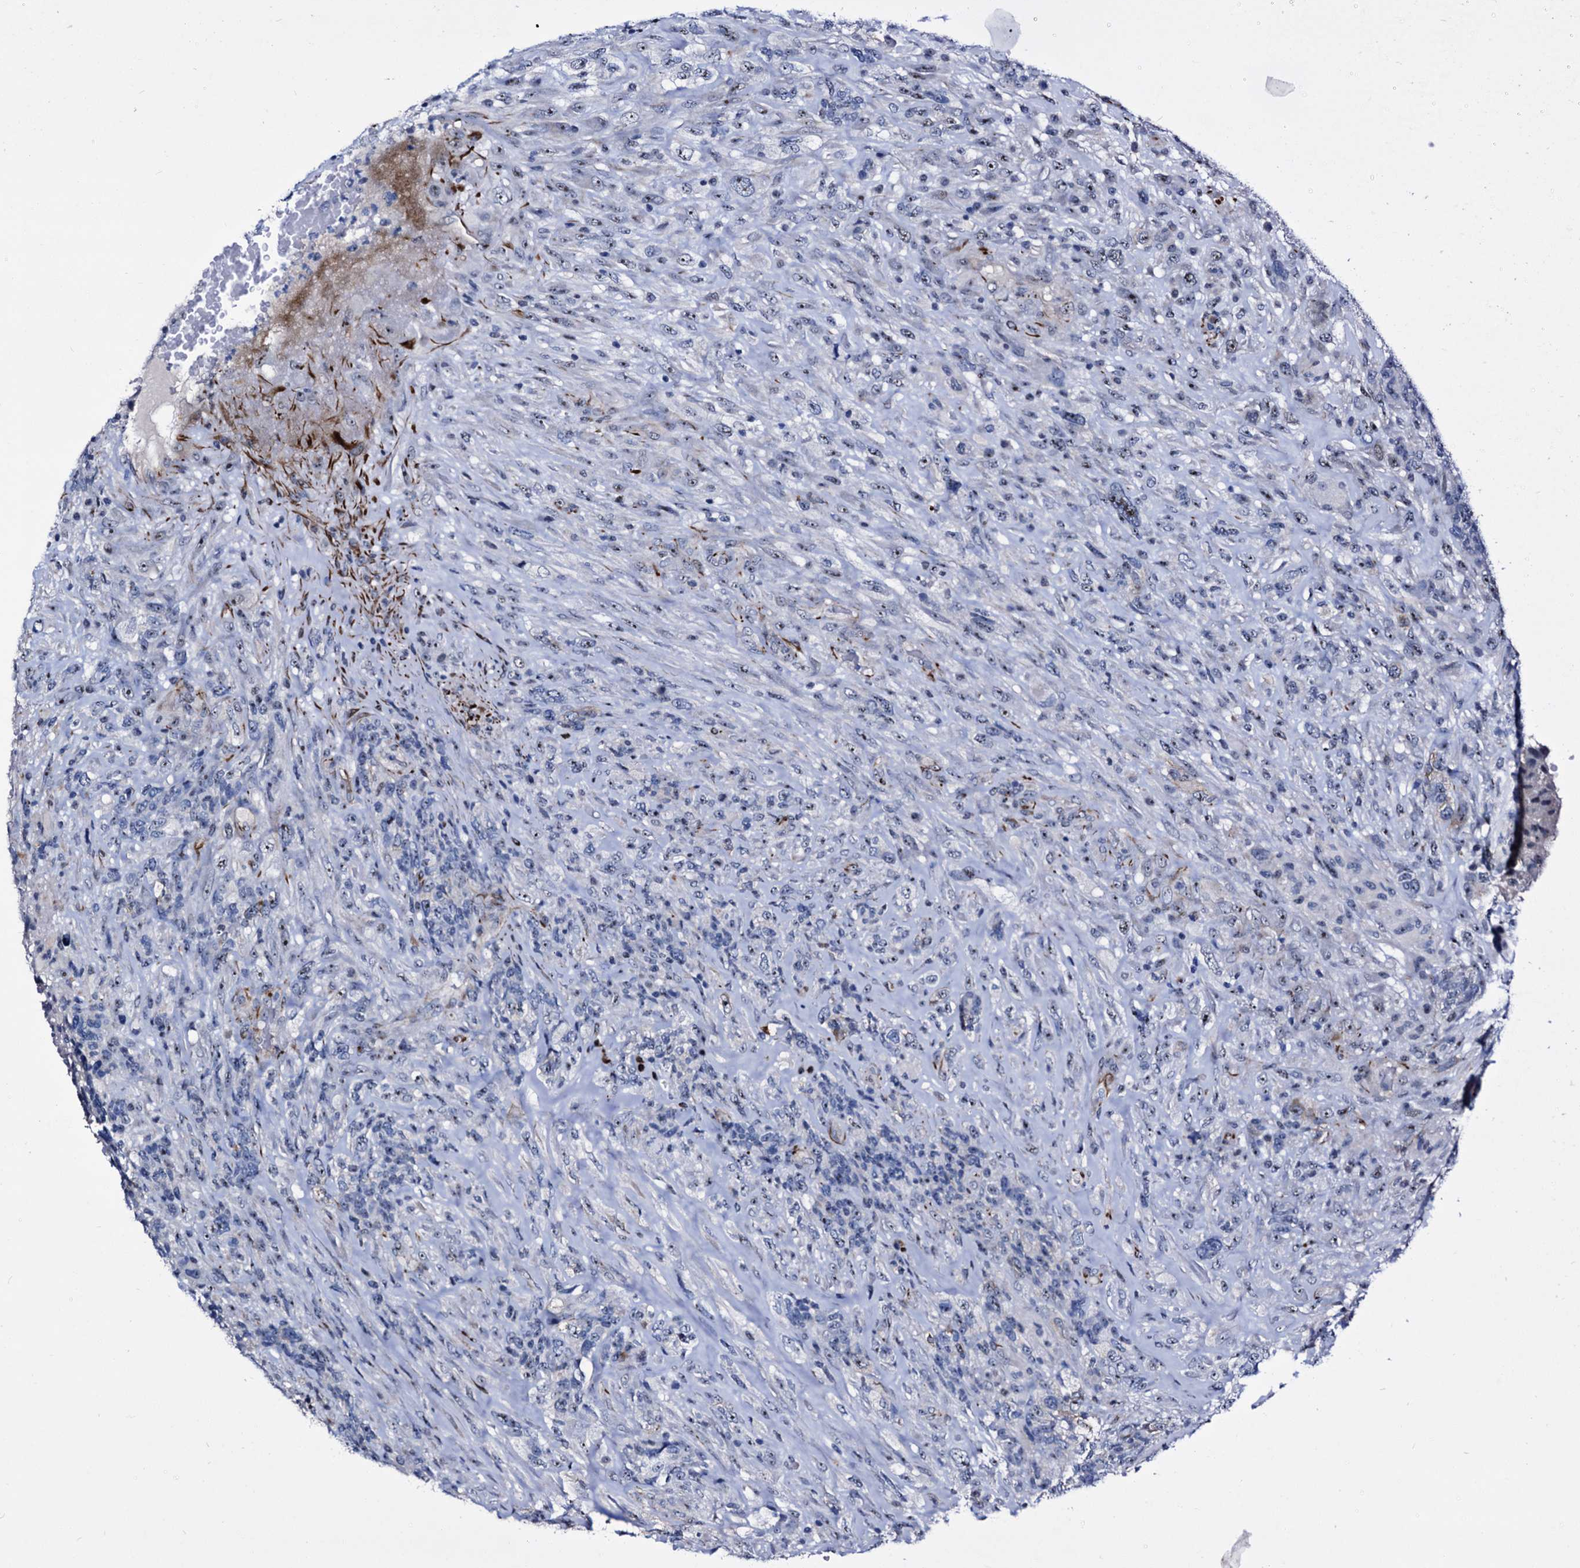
{"staining": {"intensity": "weak", "quantity": "<25%", "location": "nuclear"}, "tissue": "glioma", "cell_type": "Tumor cells", "image_type": "cancer", "snomed": [{"axis": "morphology", "description": "Glioma, malignant, High grade"}, {"axis": "topography", "description": "Brain"}], "caption": "Immunohistochemistry histopathology image of glioma stained for a protein (brown), which exhibits no staining in tumor cells.", "gene": "EMG1", "patient": {"sex": "male", "age": 61}}